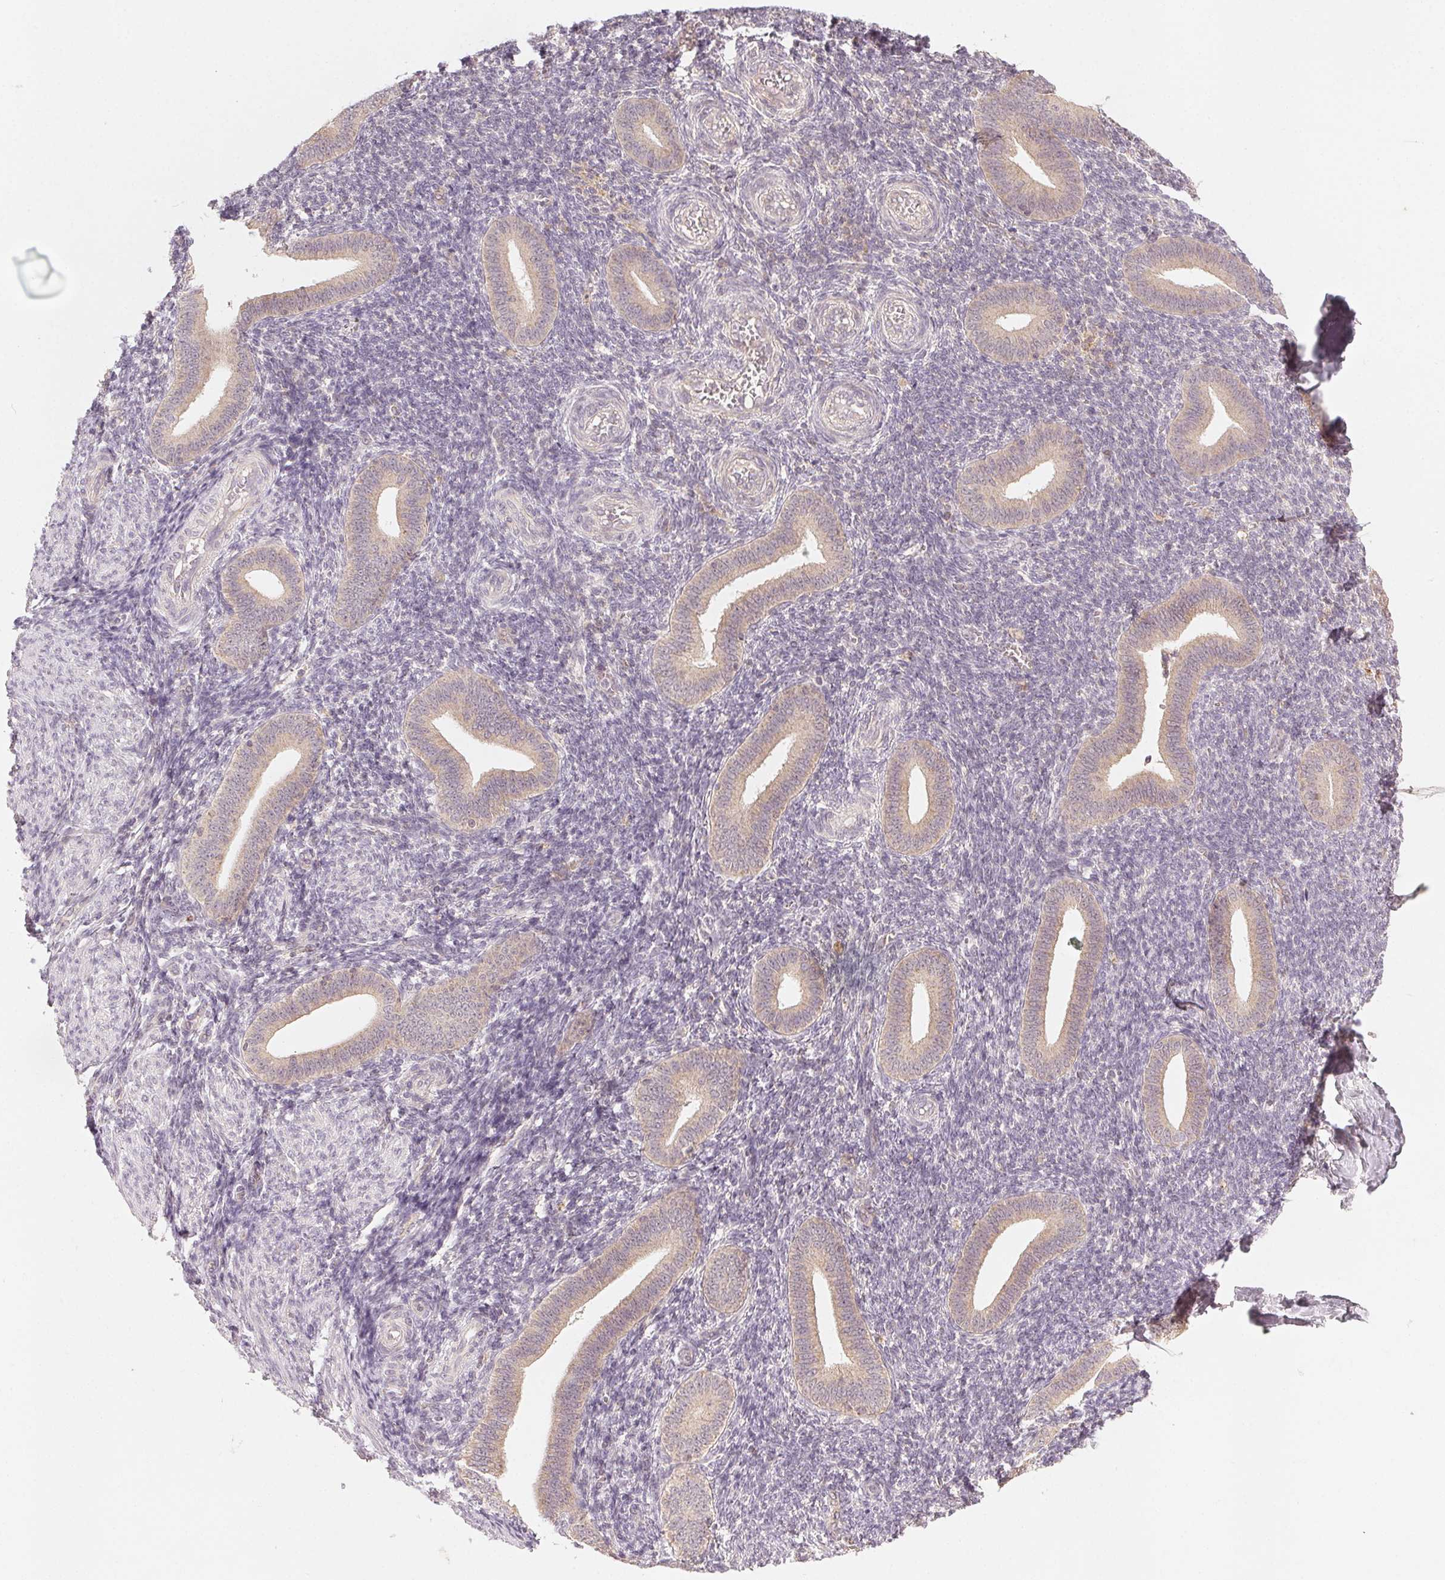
{"staining": {"intensity": "negative", "quantity": "none", "location": "none"}, "tissue": "endometrium", "cell_type": "Cells in endometrial stroma", "image_type": "normal", "snomed": [{"axis": "morphology", "description": "Normal tissue, NOS"}, {"axis": "topography", "description": "Endometrium"}], "caption": "DAB immunohistochemical staining of benign human endometrium exhibits no significant positivity in cells in endometrial stroma. Nuclei are stained in blue.", "gene": "NCOA4", "patient": {"sex": "female", "age": 25}}